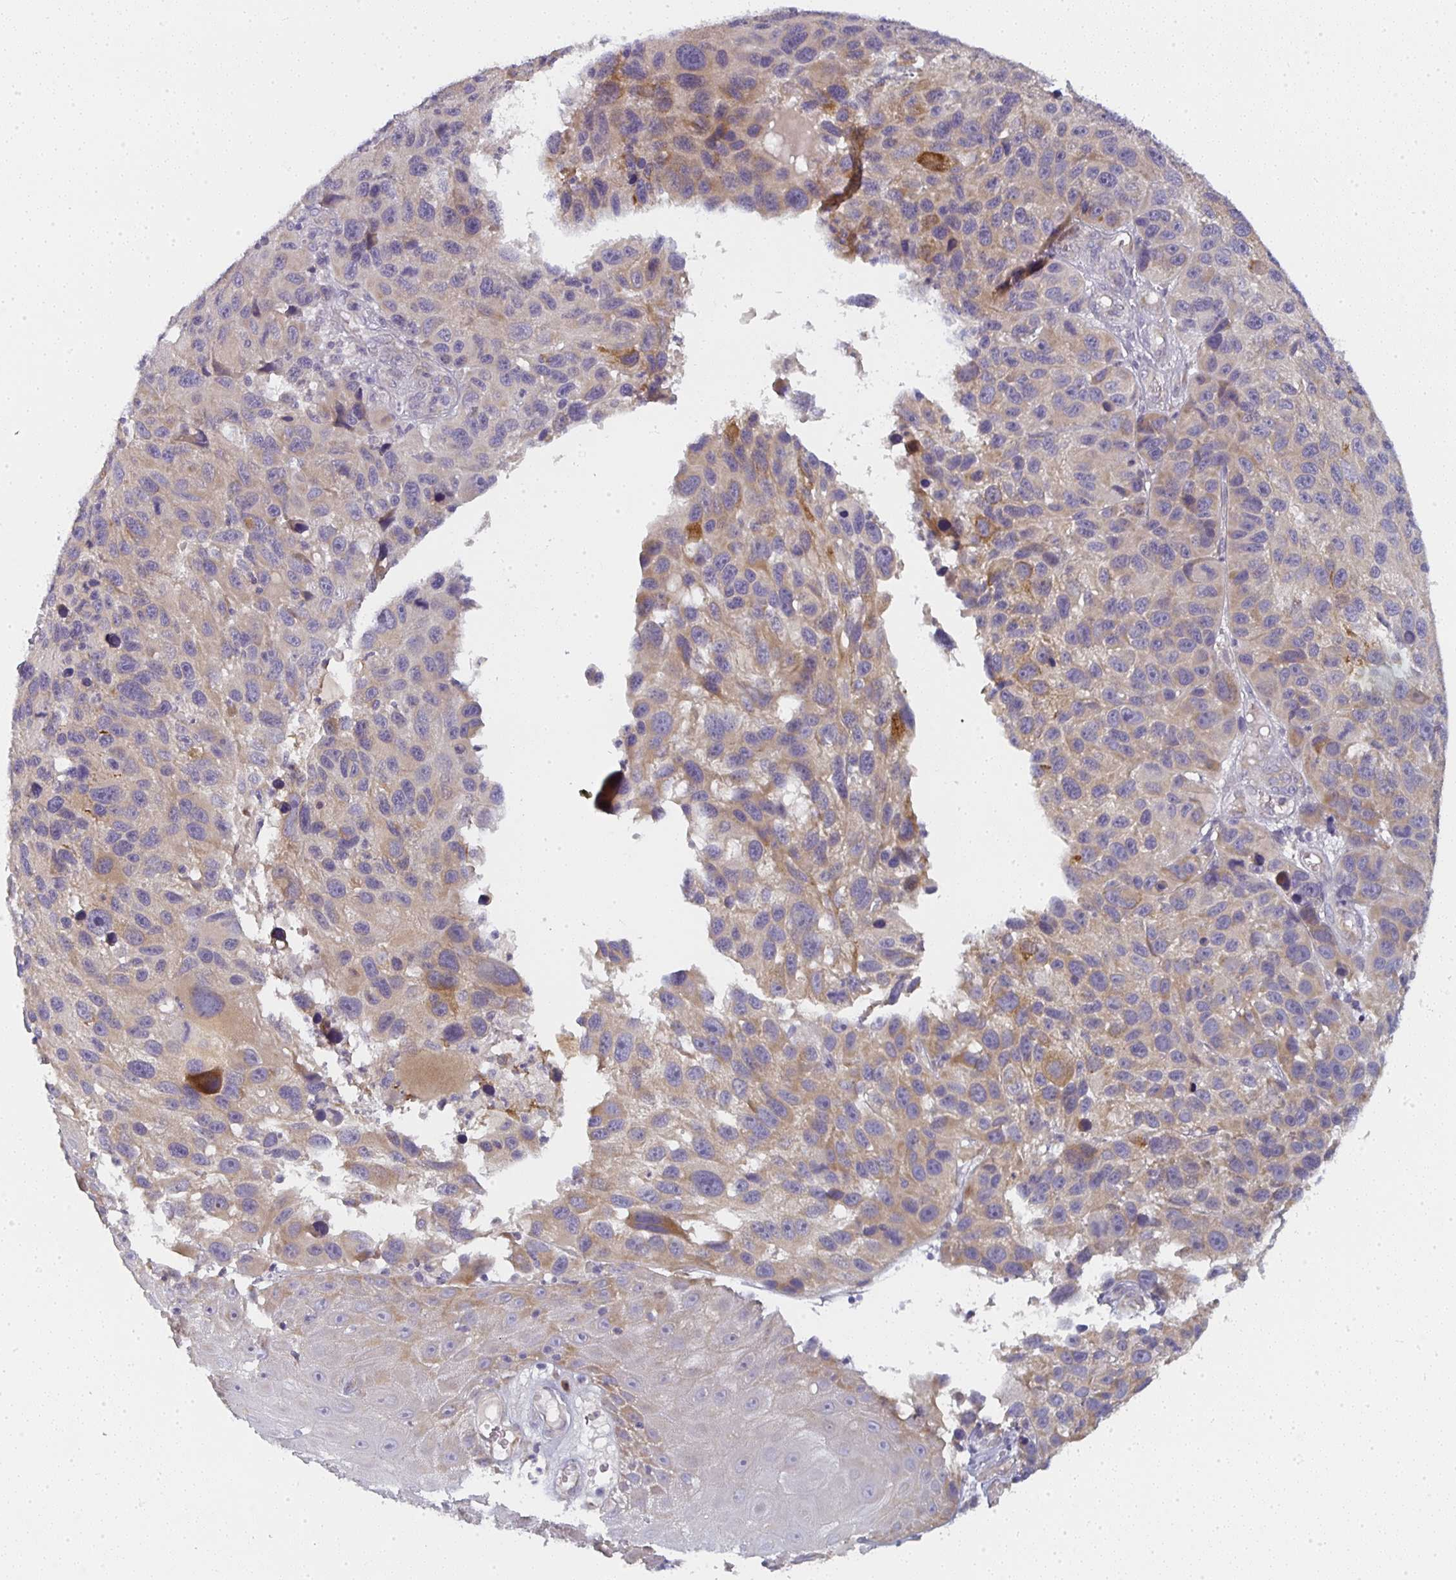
{"staining": {"intensity": "moderate", "quantity": "<25%", "location": "cytoplasmic/membranous"}, "tissue": "melanoma", "cell_type": "Tumor cells", "image_type": "cancer", "snomed": [{"axis": "morphology", "description": "Malignant melanoma, NOS"}, {"axis": "topography", "description": "Skin"}], "caption": "Immunohistochemical staining of malignant melanoma exhibits moderate cytoplasmic/membranous protein positivity in about <25% of tumor cells.", "gene": "CTHRC1", "patient": {"sex": "male", "age": 53}}